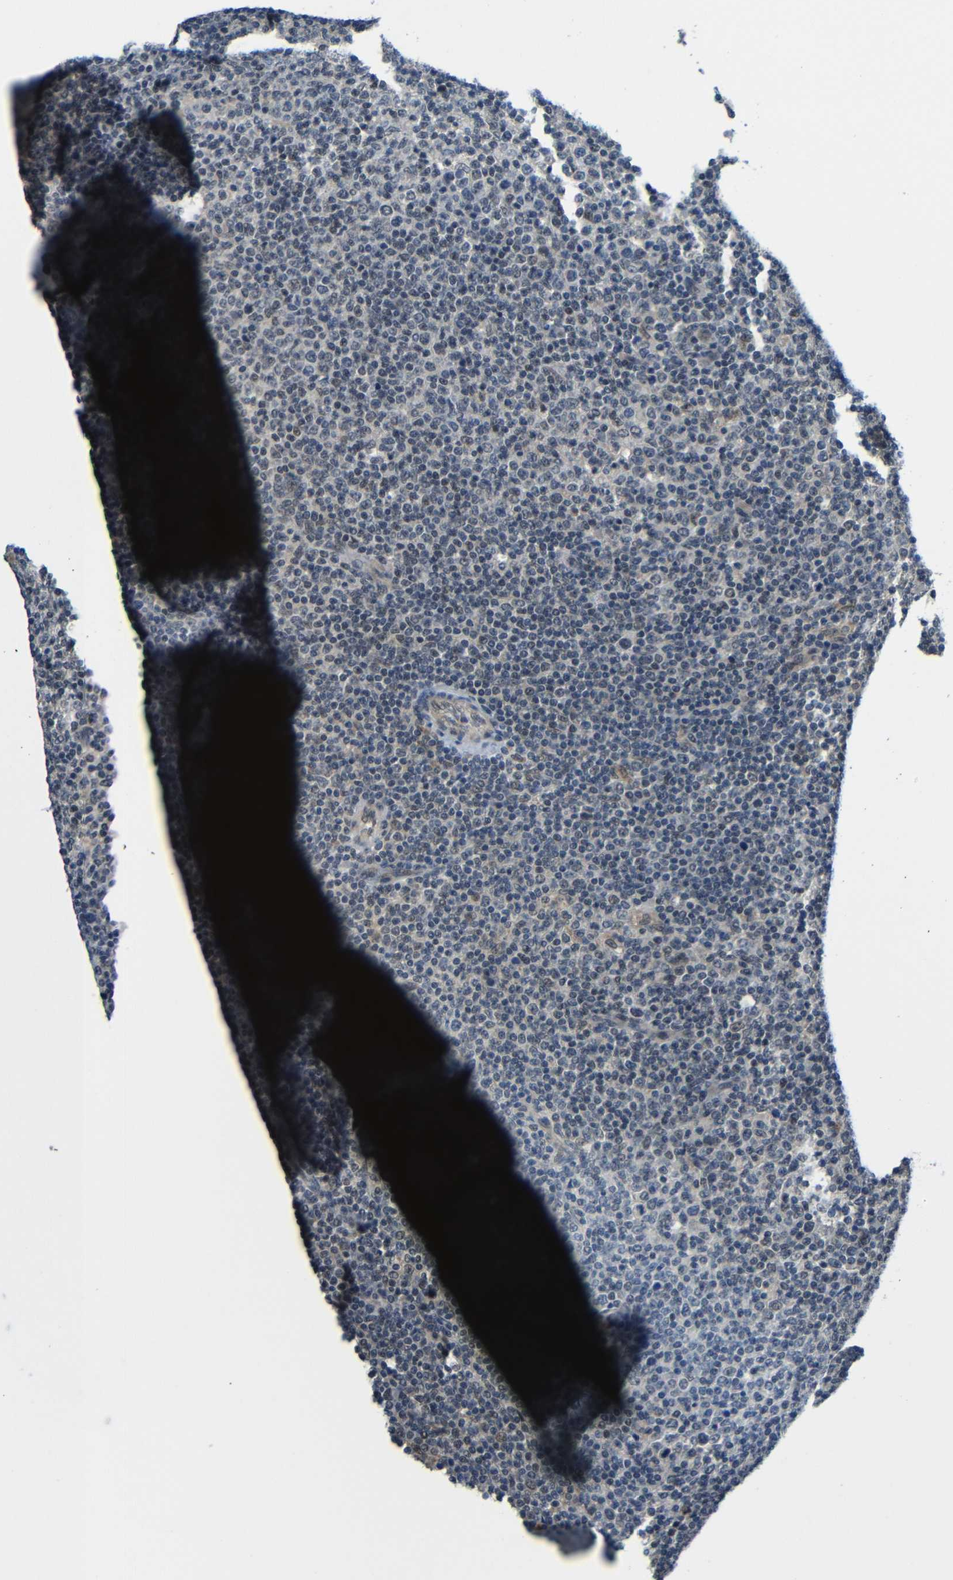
{"staining": {"intensity": "weak", "quantity": "25%-75%", "location": "cytoplasmic/membranous"}, "tissue": "lymphoma", "cell_type": "Tumor cells", "image_type": "cancer", "snomed": [{"axis": "morphology", "description": "Malignant lymphoma, non-Hodgkin's type, Low grade"}, {"axis": "topography", "description": "Lymph node"}], "caption": "Lymphoma tissue demonstrates weak cytoplasmic/membranous staining in approximately 25%-75% of tumor cells", "gene": "FAM172A", "patient": {"sex": "male", "age": 70}}